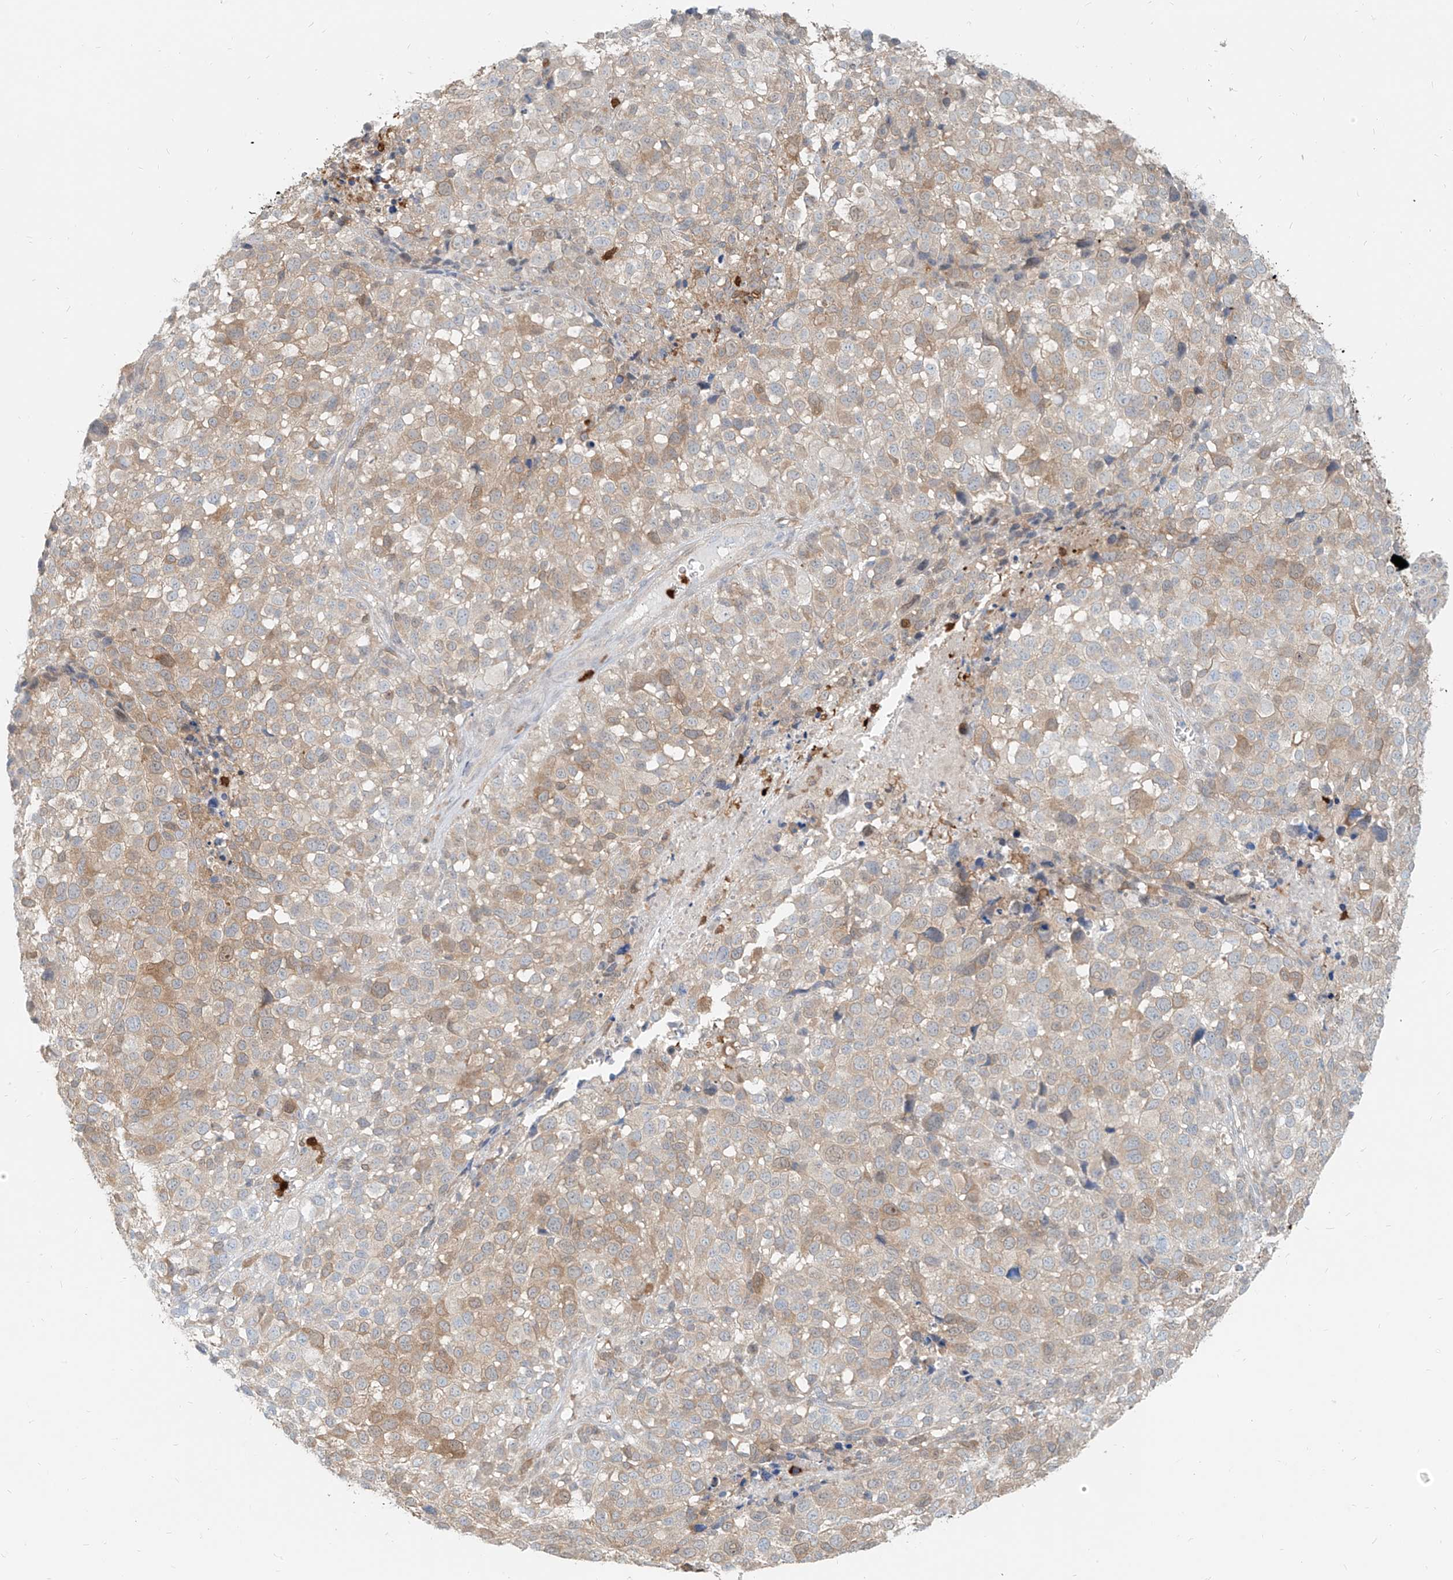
{"staining": {"intensity": "weak", "quantity": "25%-75%", "location": "cytoplasmic/membranous"}, "tissue": "melanoma", "cell_type": "Tumor cells", "image_type": "cancer", "snomed": [{"axis": "morphology", "description": "Malignant melanoma, NOS"}, {"axis": "topography", "description": "Skin of trunk"}], "caption": "Immunohistochemical staining of human melanoma shows low levels of weak cytoplasmic/membranous positivity in approximately 25%-75% of tumor cells. Immunohistochemistry stains the protein in brown and the nuclei are stained blue.", "gene": "PGD", "patient": {"sex": "male", "age": 71}}